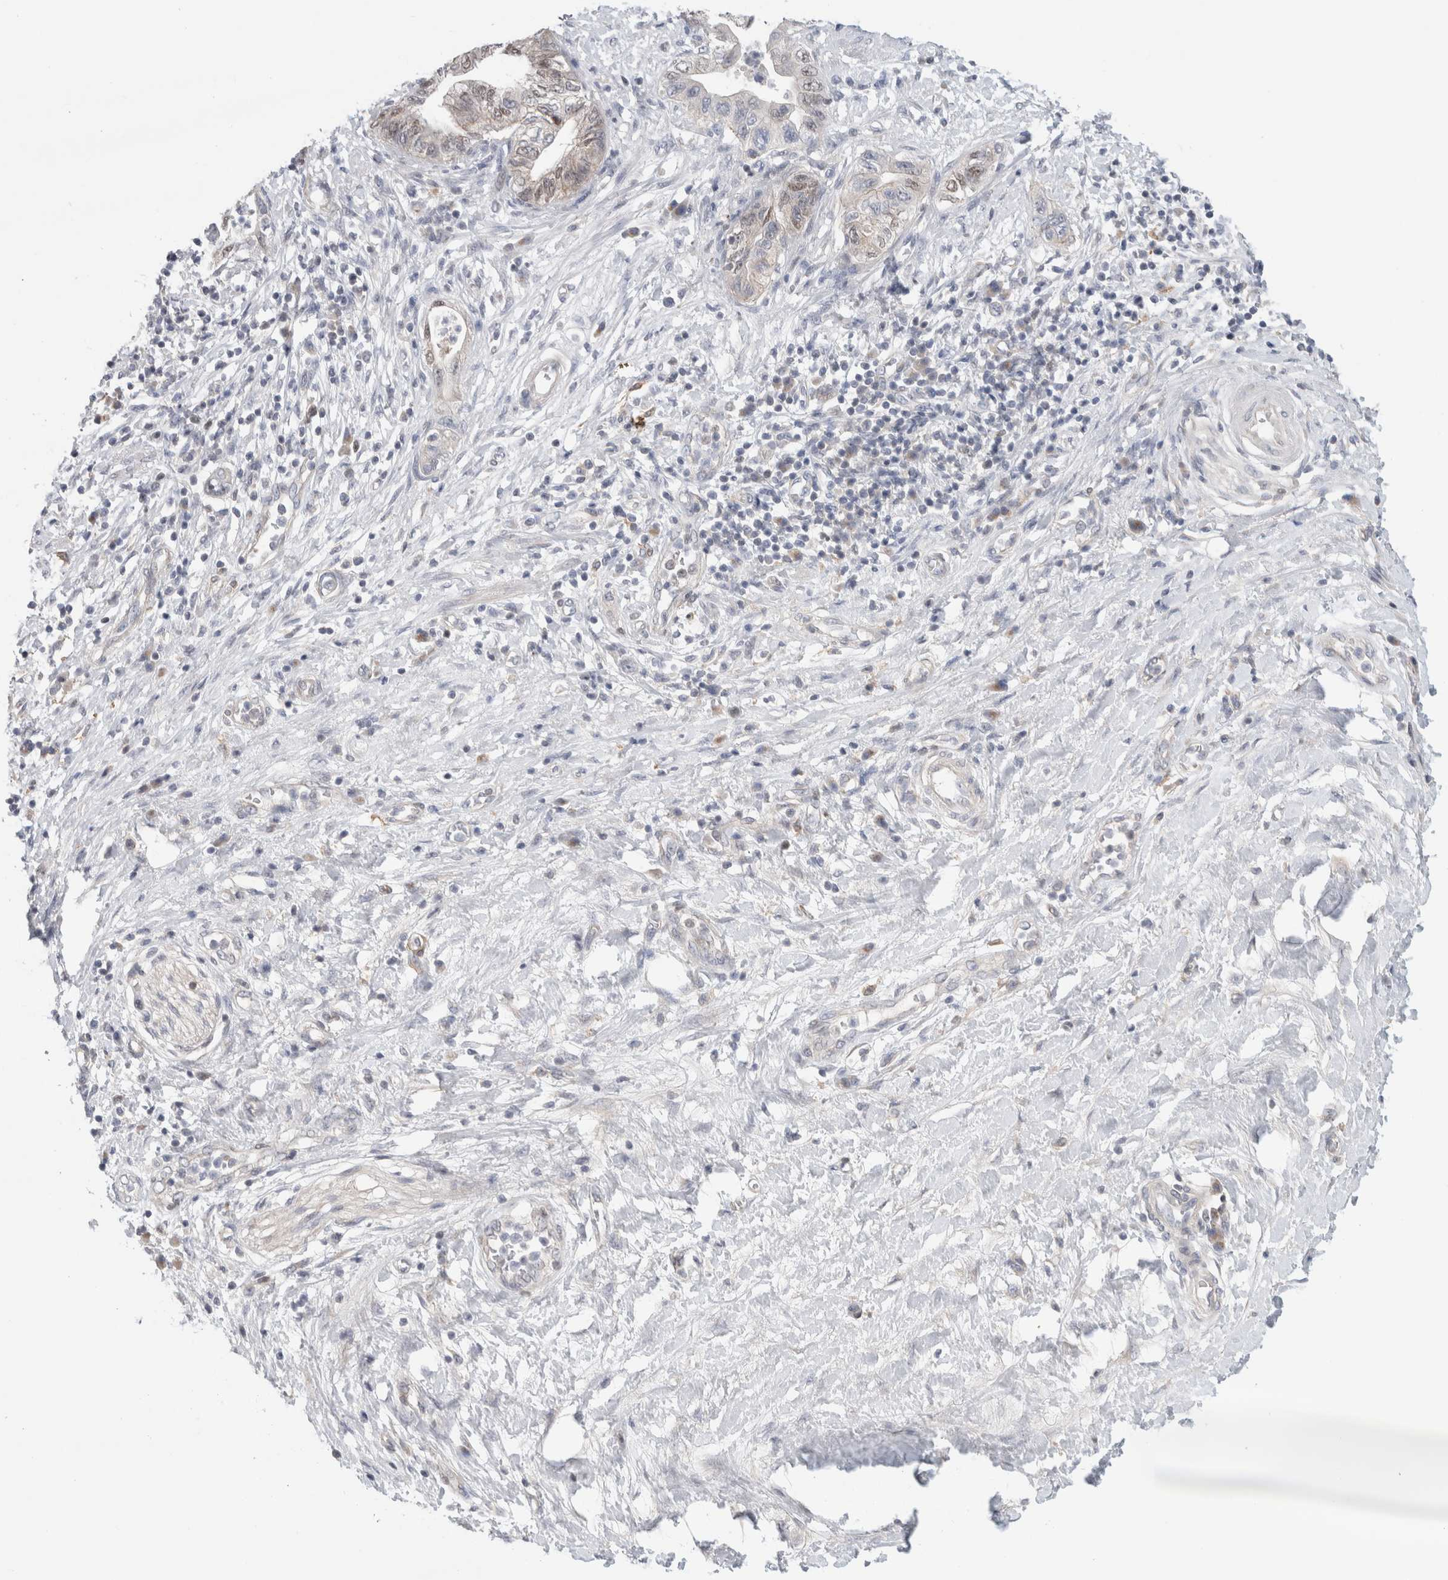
{"staining": {"intensity": "weak", "quantity": "<25%", "location": "nuclear"}, "tissue": "pancreatic cancer", "cell_type": "Tumor cells", "image_type": "cancer", "snomed": [{"axis": "morphology", "description": "Adenocarcinoma, NOS"}, {"axis": "topography", "description": "Pancreas"}], "caption": "DAB immunohistochemical staining of adenocarcinoma (pancreatic) exhibits no significant staining in tumor cells.", "gene": "SYTL5", "patient": {"sex": "female", "age": 73}}